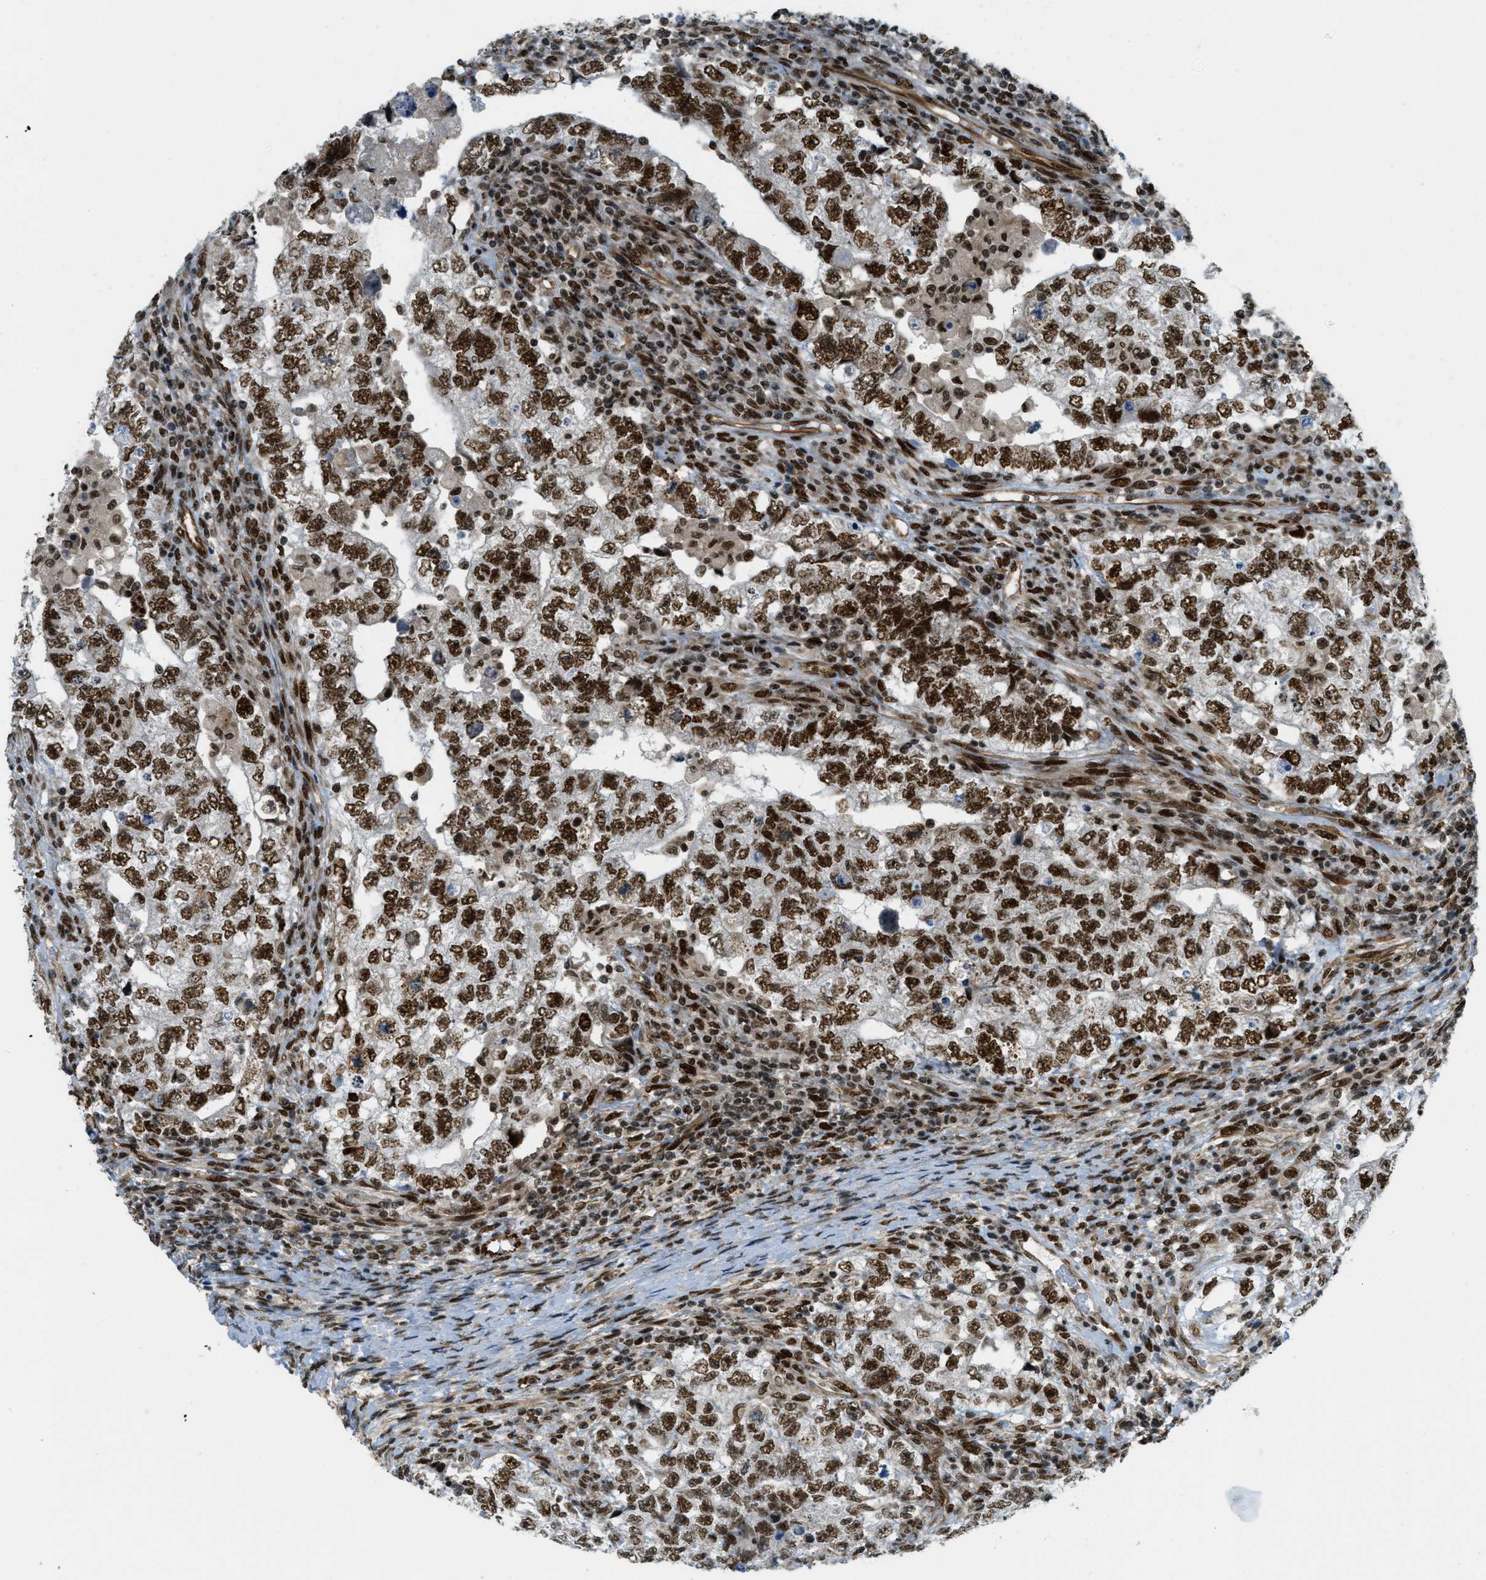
{"staining": {"intensity": "strong", "quantity": ">75%", "location": "nuclear"}, "tissue": "testis cancer", "cell_type": "Tumor cells", "image_type": "cancer", "snomed": [{"axis": "morphology", "description": "Carcinoma, Embryonal, NOS"}, {"axis": "topography", "description": "Testis"}], "caption": "Protein staining shows strong nuclear expression in approximately >75% of tumor cells in testis cancer (embryonal carcinoma).", "gene": "ZFR", "patient": {"sex": "male", "age": 36}}